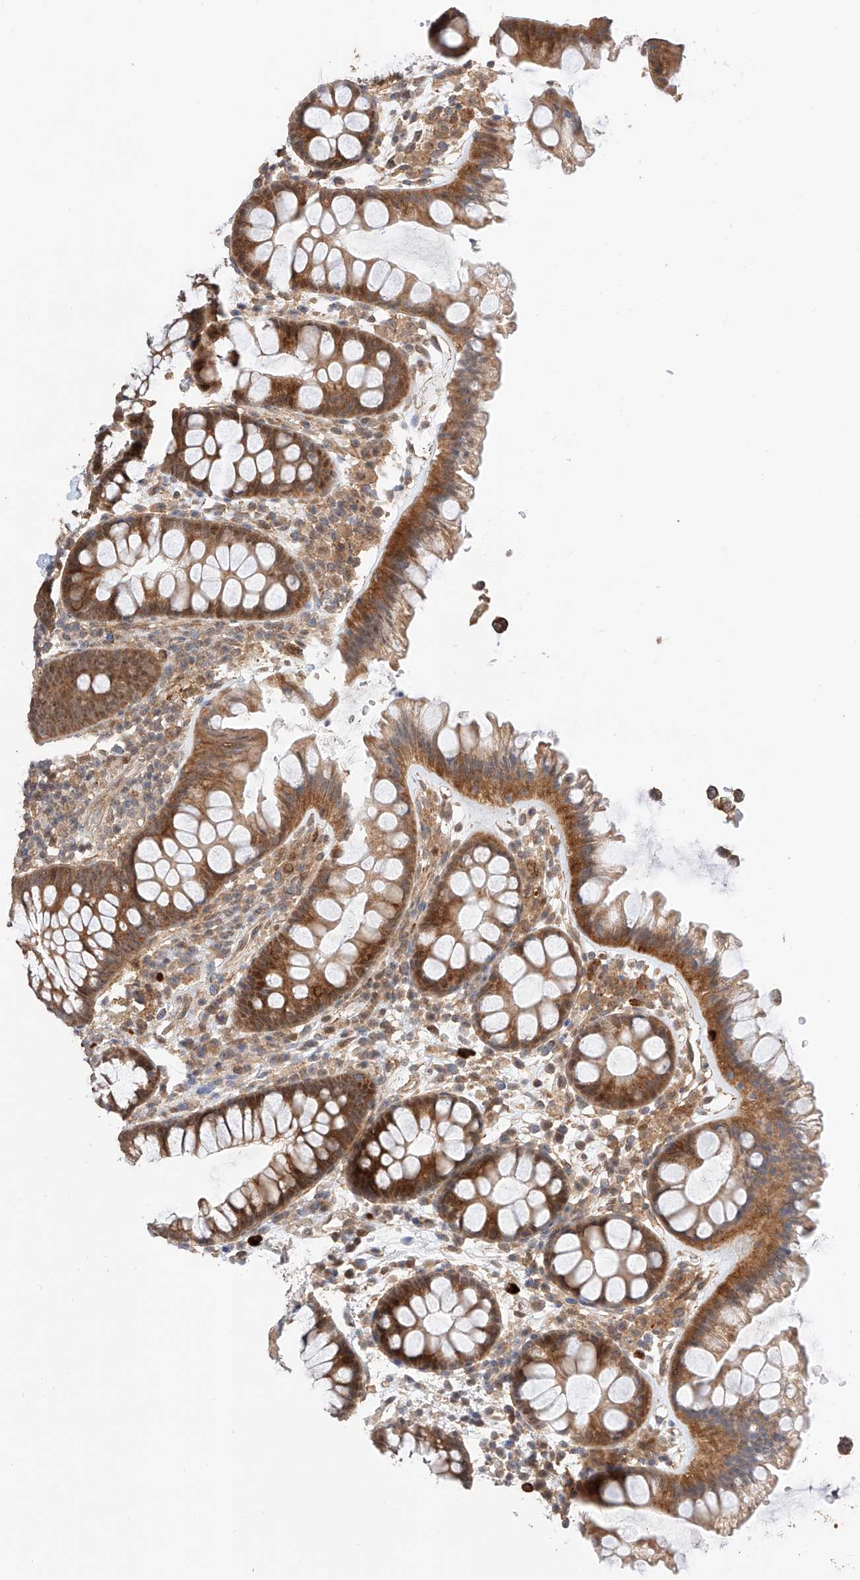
{"staining": {"intensity": "moderate", "quantity": ">75%", "location": "cytoplasmic/membranous"}, "tissue": "colon", "cell_type": "Endothelial cells", "image_type": "normal", "snomed": [{"axis": "morphology", "description": "Normal tissue, NOS"}, {"axis": "topography", "description": "Colon"}], "caption": "Immunohistochemistry (IHC) staining of unremarkable colon, which reveals medium levels of moderate cytoplasmic/membranous positivity in approximately >75% of endothelial cells indicating moderate cytoplasmic/membranous protein expression. The staining was performed using DAB (brown) for protein detection and nuclei were counterstained in hematoxylin (blue).", "gene": "RAB23", "patient": {"sex": "female", "age": 62}}